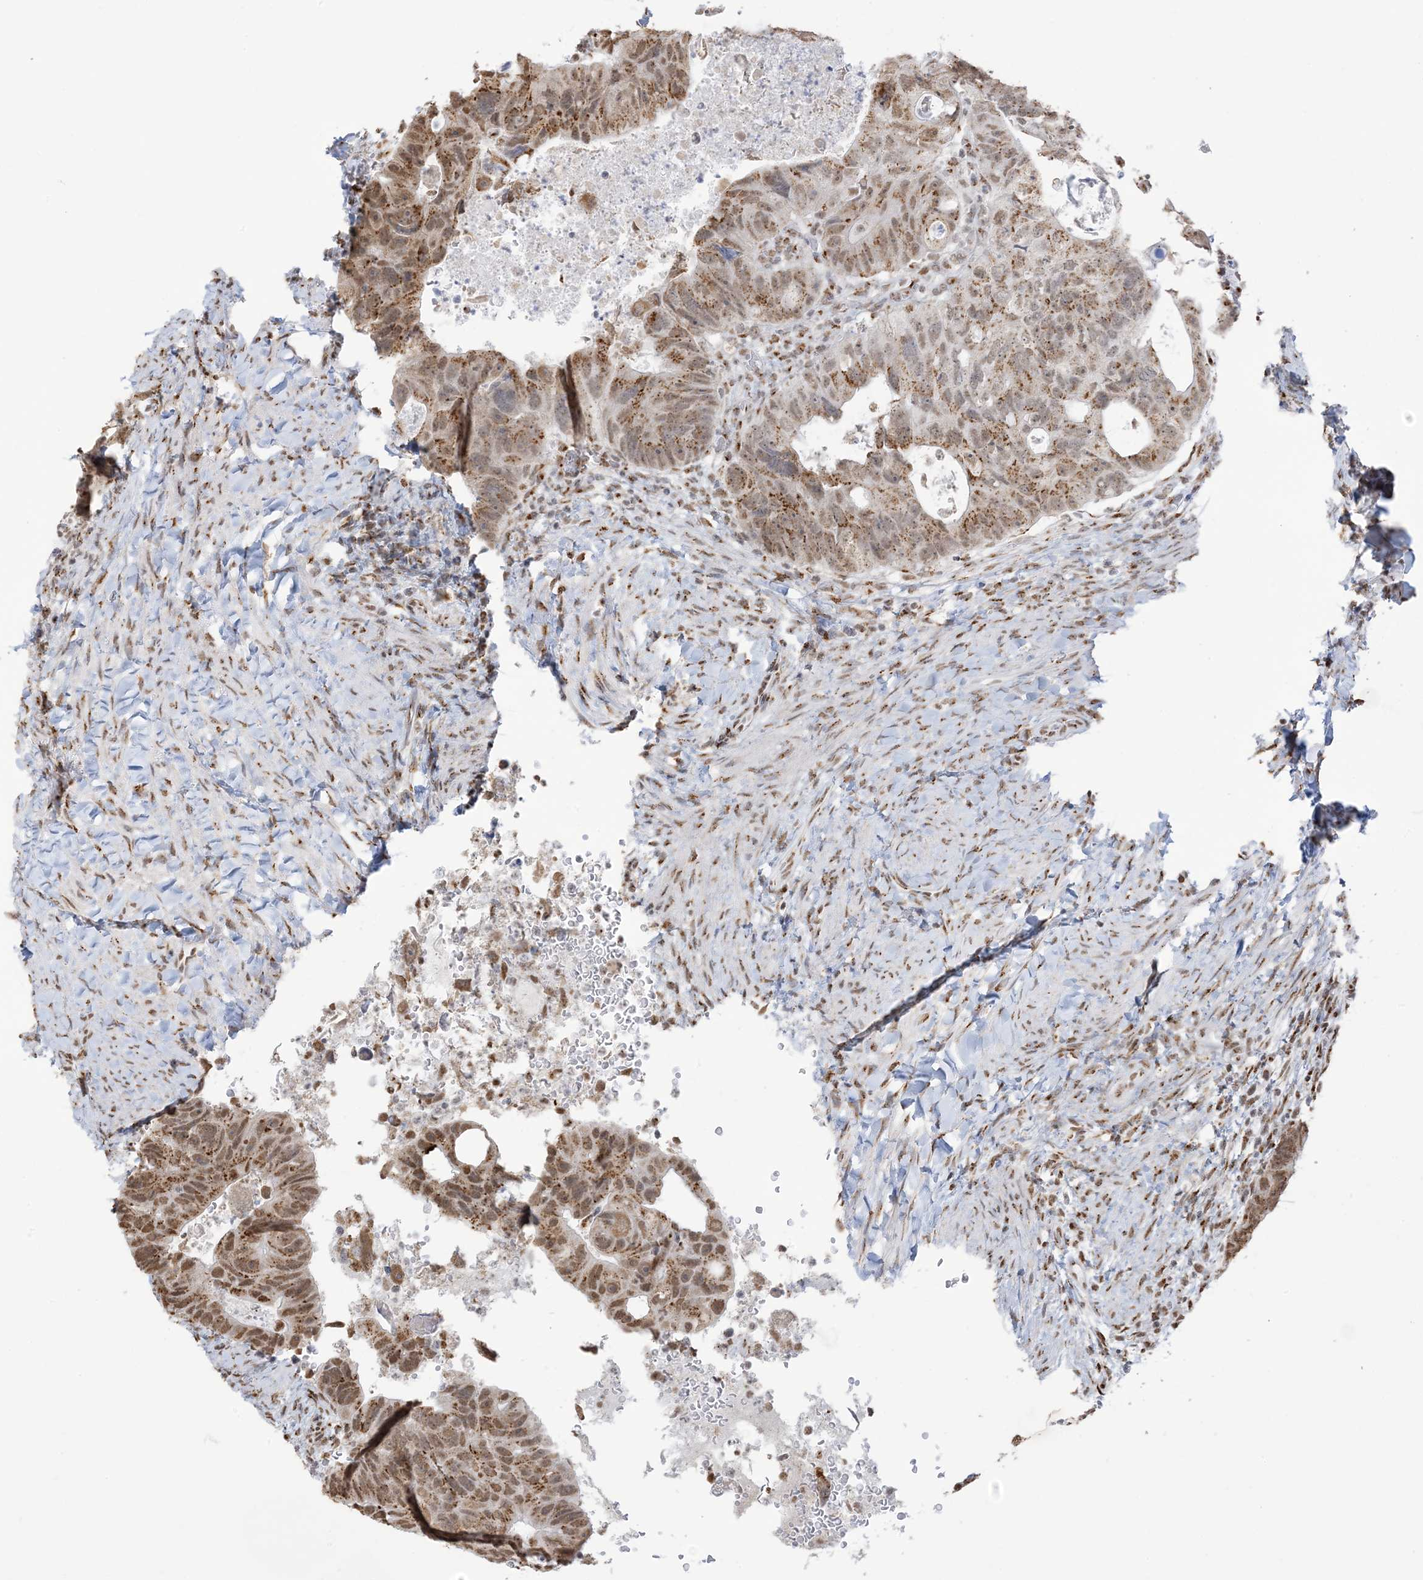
{"staining": {"intensity": "moderate", "quantity": ">75%", "location": "cytoplasmic/membranous,nuclear"}, "tissue": "colorectal cancer", "cell_type": "Tumor cells", "image_type": "cancer", "snomed": [{"axis": "morphology", "description": "Adenocarcinoma, NOS"}, {"axis": "topography", "description": "Rectum"}], "caption": "Tumor cells show medium levels of moderate cytoplasmic/membranous and nuclear expression in about >75% of cells in human adenocarcinoma (colorectal).", "gene": "GPR107", "patient": {"sex": "male", "age": 59}}